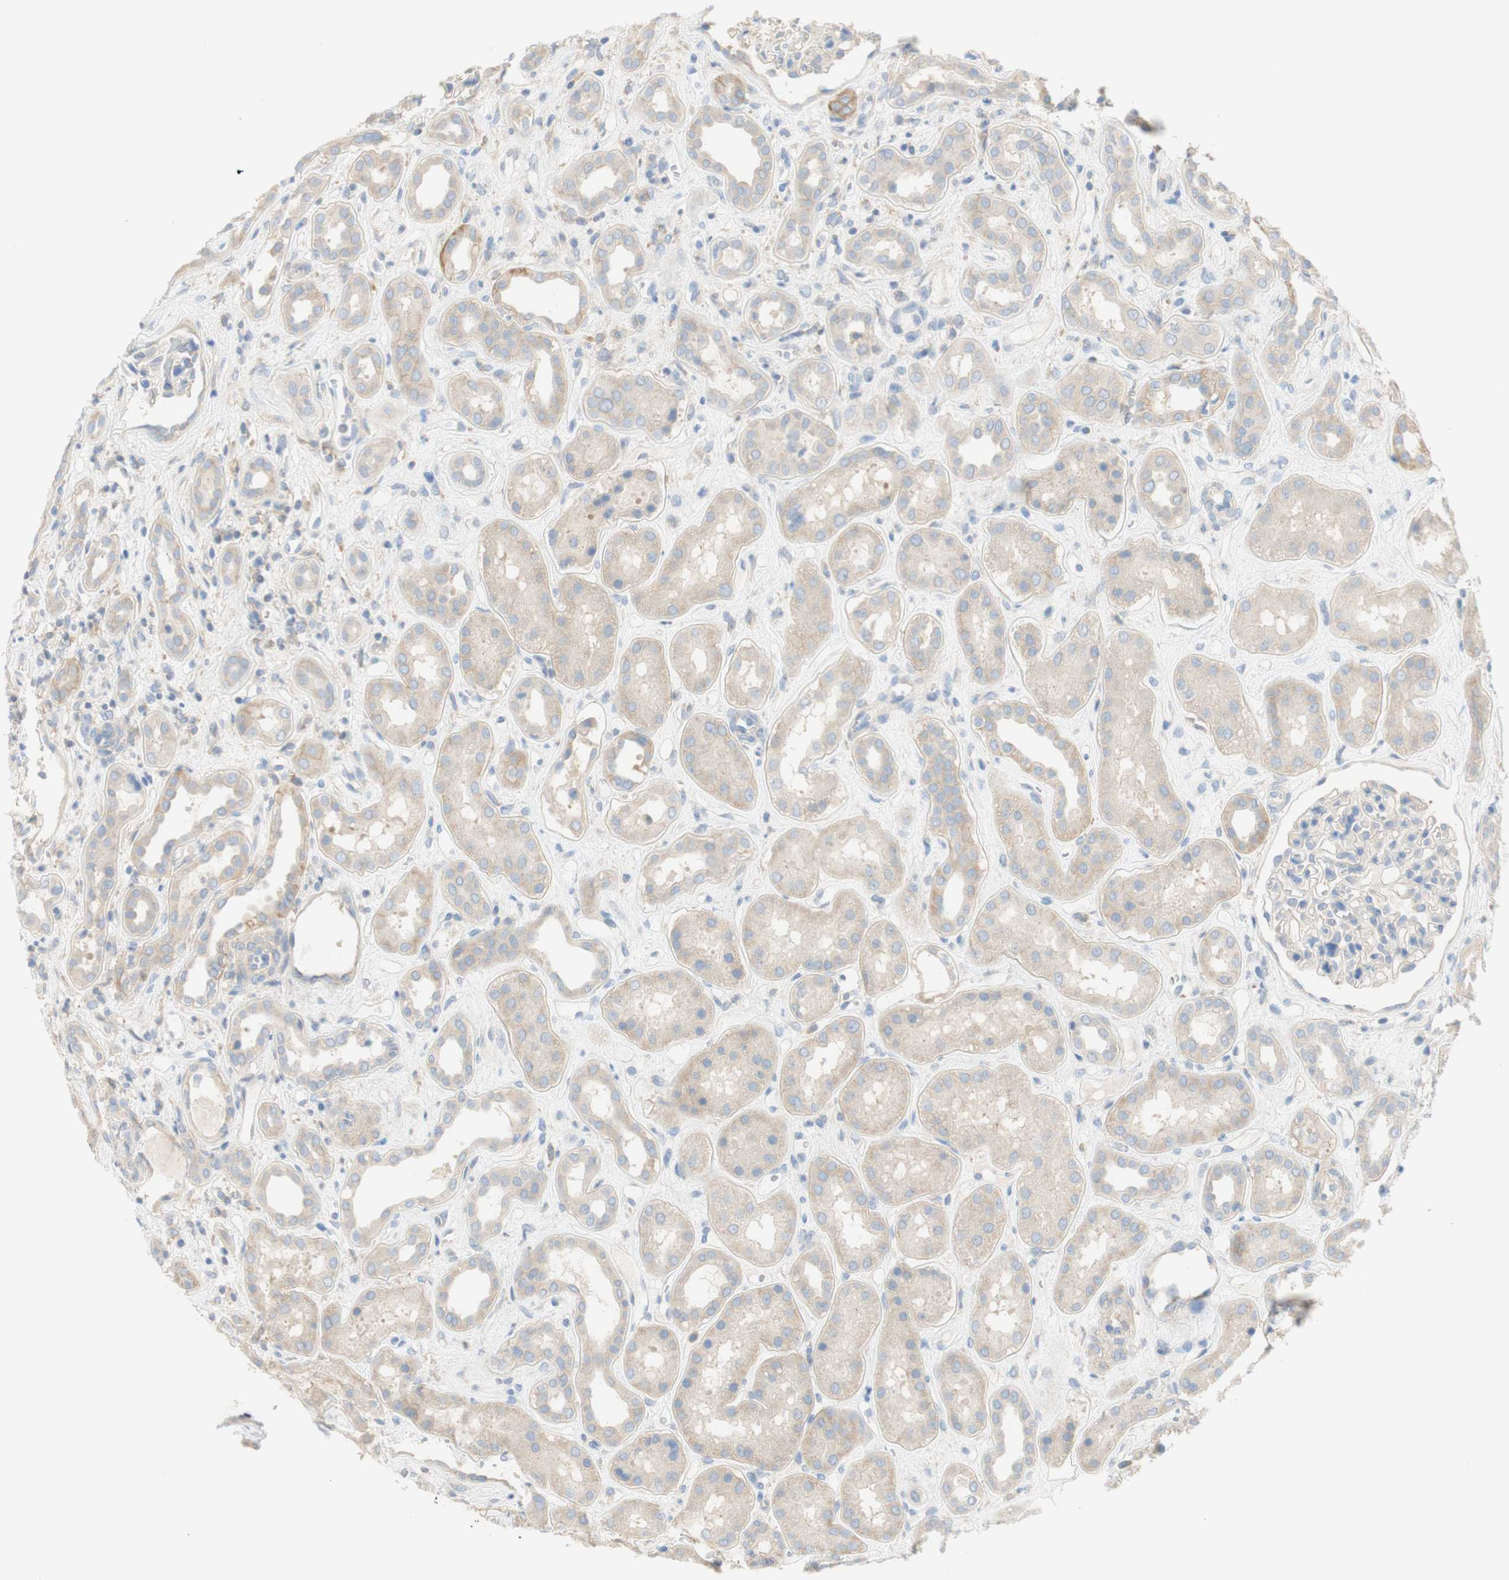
{"staining": {"intensity": "negative", "quantity": "none", "location": "none"}, "tissue": "kidney", "cell_type": "Cells in glomeruli", "image_type": "normal", "snomed": [{"axis": "morphology", "description": "Normal tissue, NOS"}, {"axis": "topography", "description": "Kidney"}], "caption": "DAB (3,3'-diaminobenzidine) immunohistochemical staining of benign kidney demonstrates no significant expression in cells in glomeruli. The staining was performed using DAB to visualize the protein expression in brown, while the nuclei were stained in blue with hematoxylin (Magnification: 20x).", "gene": "ATP2B1", "patient": {"sex": "male", "age": 59}}